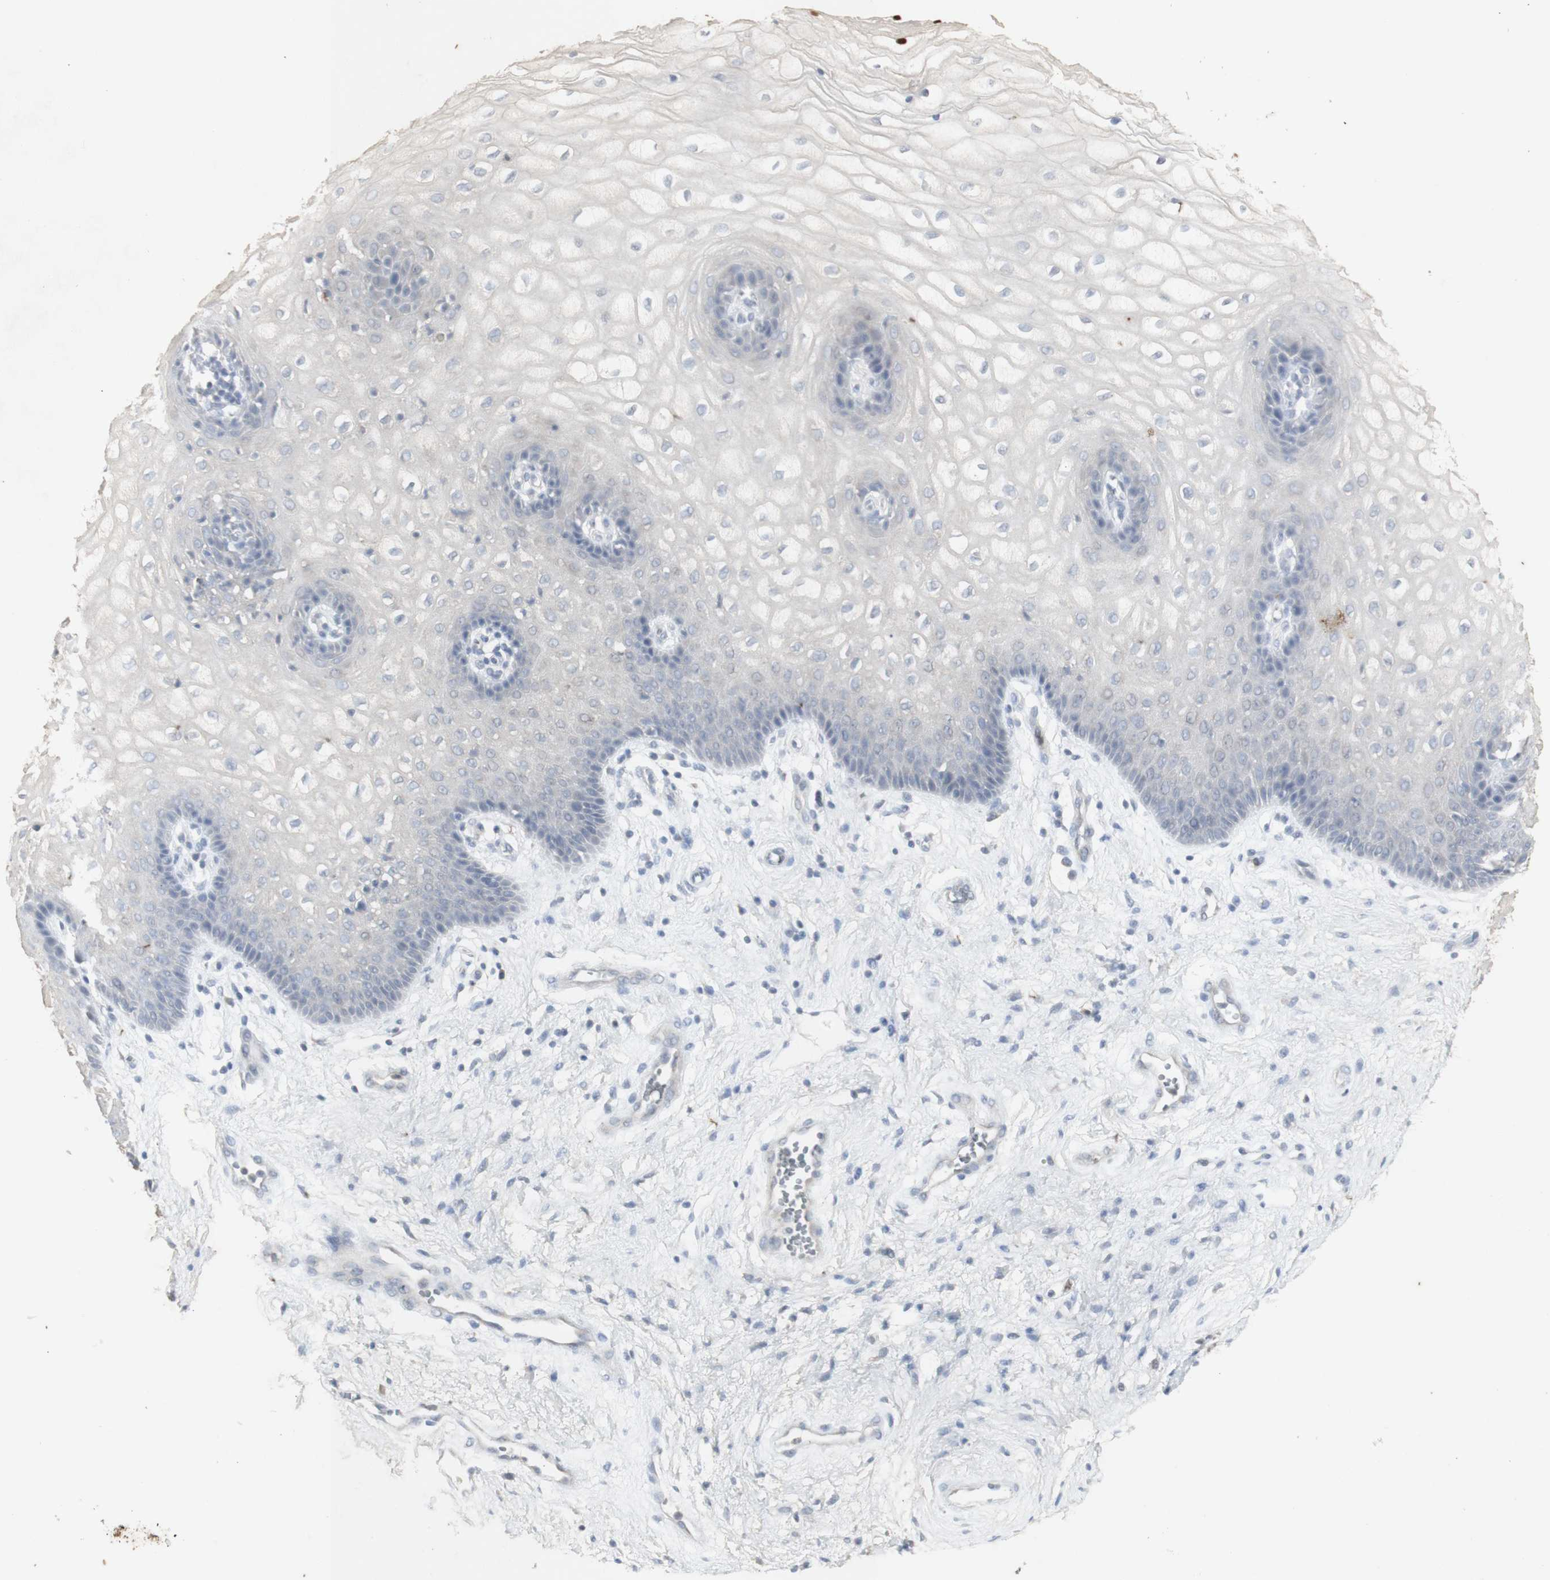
{"staining": {"intensity": "negative", "quantity": "none", "location": "none"}, "tissue": "vagina", "cell_type": "Squamous epithelial cells", "image_type": "normal", "snomed": [{"axis": "morphology", "description": "Normal tissue, NOS"}, {"axis": "topography", "description": "Vagina"}], "caption": "Immunohistochemistry histopathology image of normal vagina: vagina stained with DAB (3,3'-diaminobenzidine) demonstrates no significant protein positivity in squamous epithelial cells.", "gene": "INS", "patient": {"sex": "female", "age": 34}}